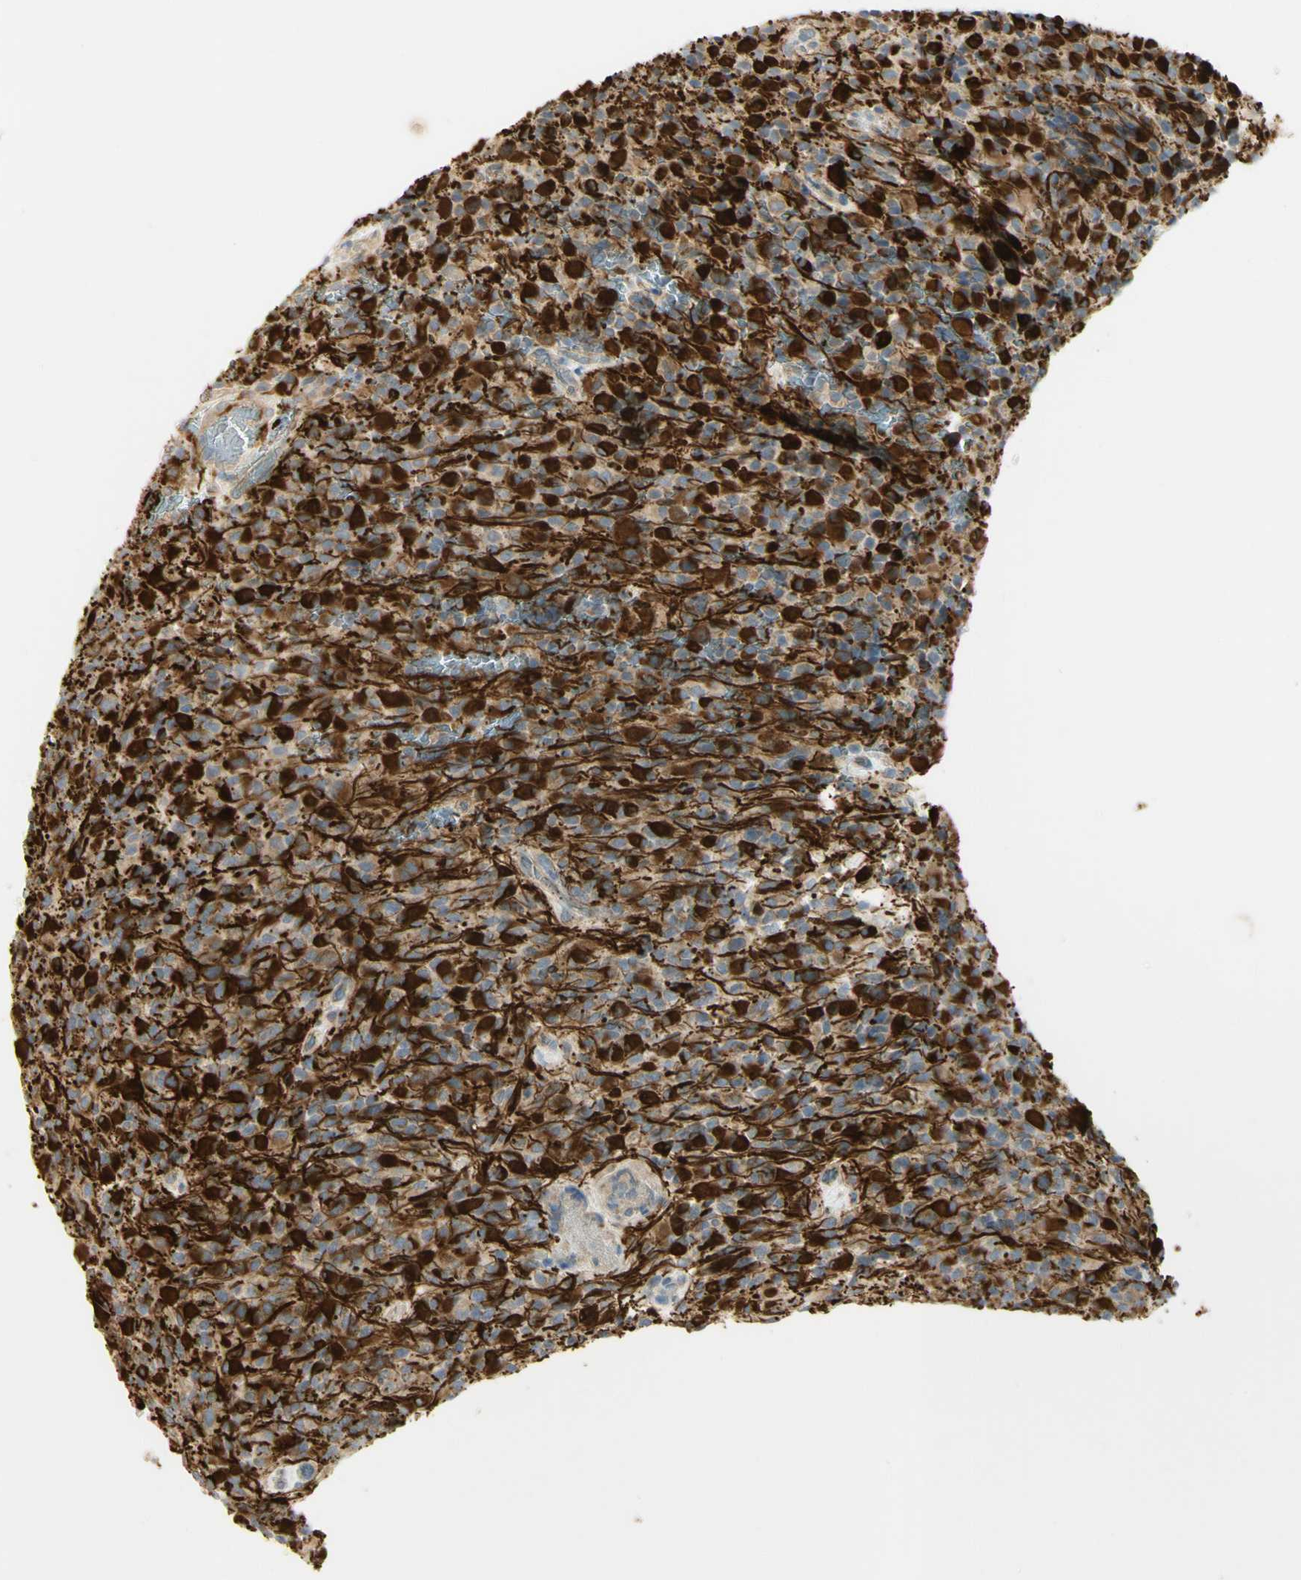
{"staining": {"intensity": "strong", "quantity": ">75%", "location": "cytoplasmic/membranous"}, "tissue": "glioma", "cell_type": "Tumor cells", "image_type": "cancer", "snomed": [{"axis": "morphology", "description": "Glioma, malignant, High grade"}, {"axis": "topography", "description": "Brain"}], "caption": "About >75% of tumor cells in glioma exhibit strong cytoplasmic/membranous protein positivity as visualized by brown immunohistochemical staining.", "gene": "KIF11", "patient": {"sex": "male", "age": 71}}